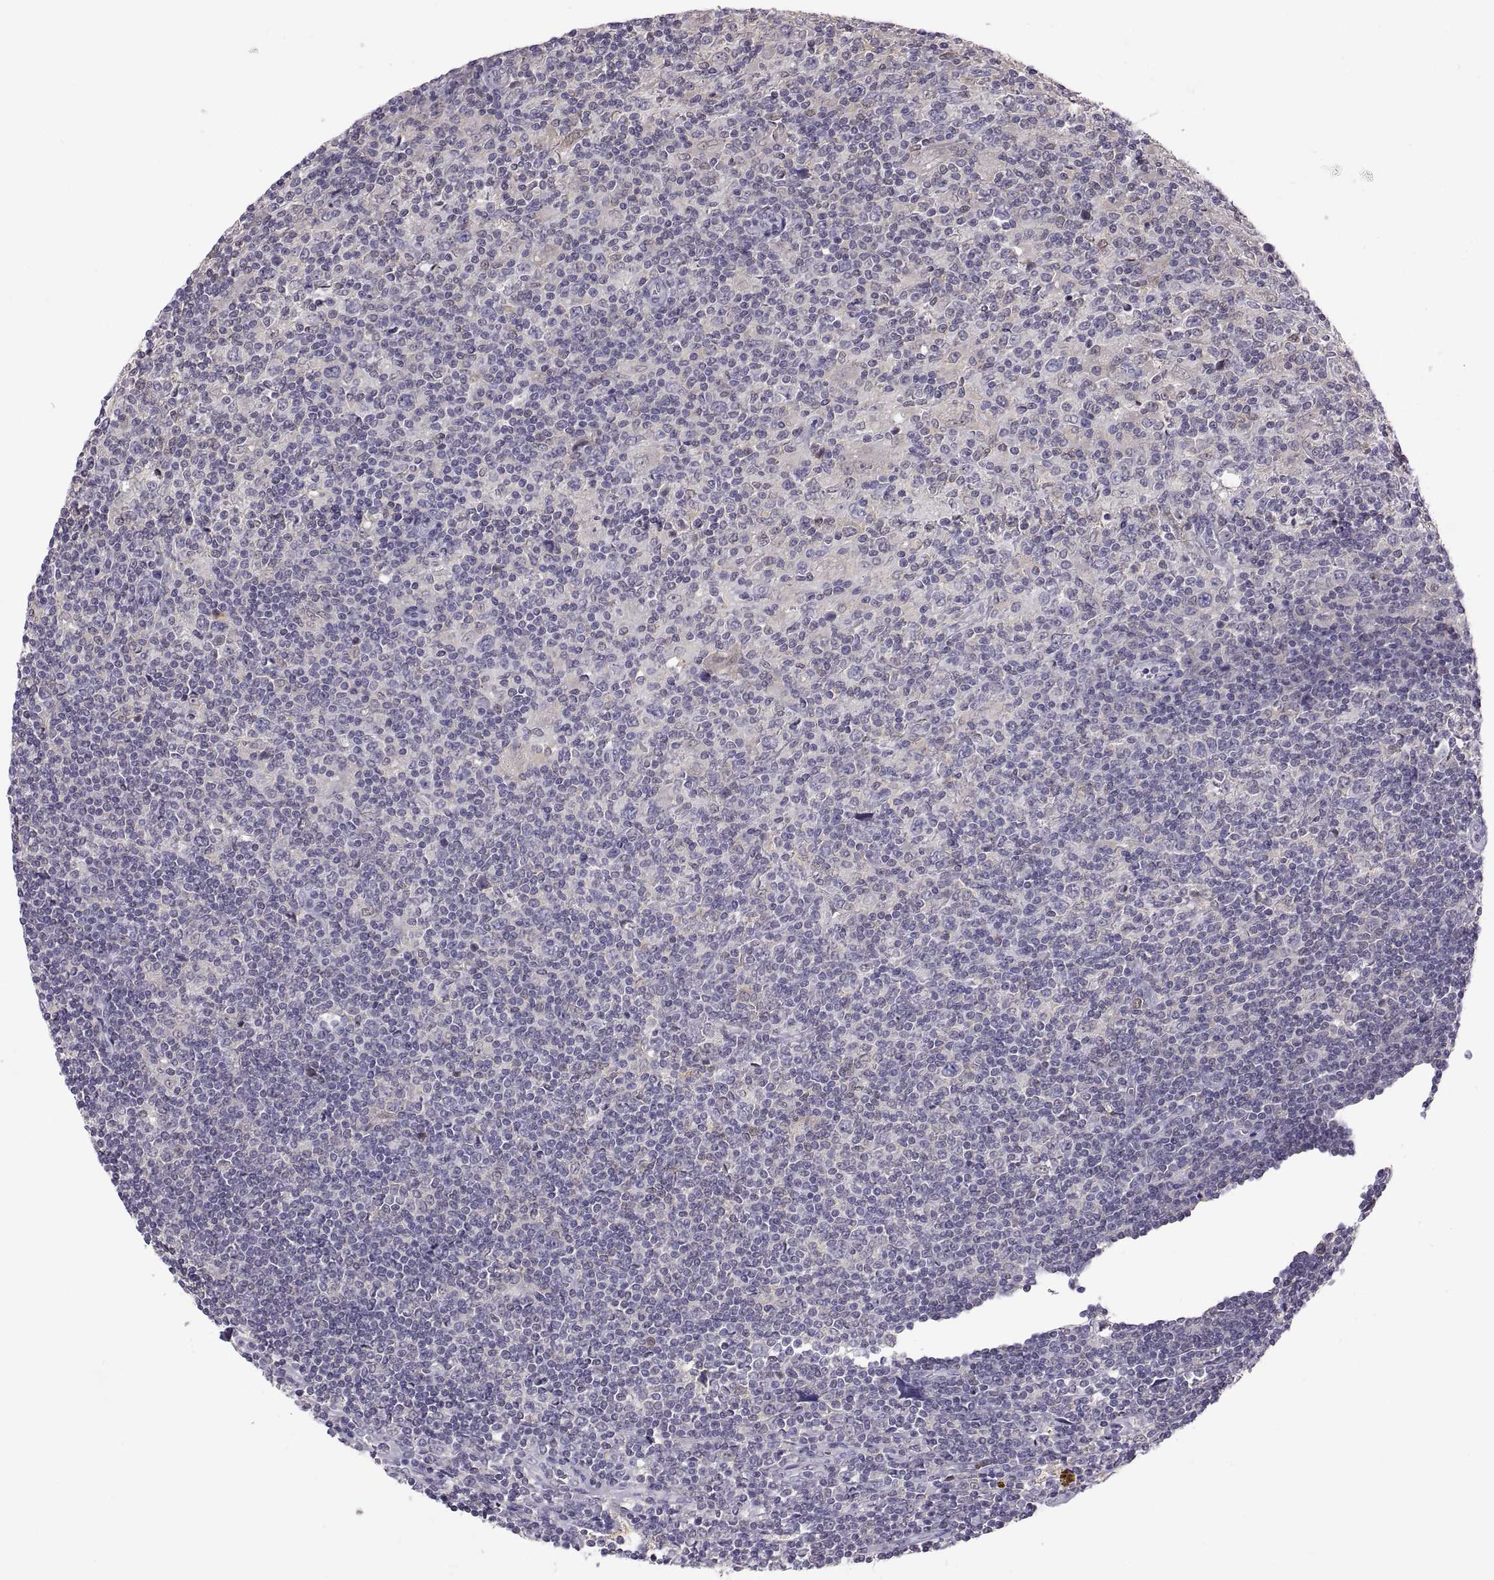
{"staining": {"intensity": "negative", "quantity": "none", "location": "none"}, "tissue": "lymphoma", "cell_type": "Tumor cells", "image_type": "cancer", "snomed": [{"axis": "morphology", "description": "Hodgkin's disease, NOS"}, {"axis": "topography", "description": "Lymph node"}], "caption": "Tumor cells are negative for protein expression in human Hodgkin's disease.", "gene": "FGF9", "patient": {"sex": "male", "age": 40}}